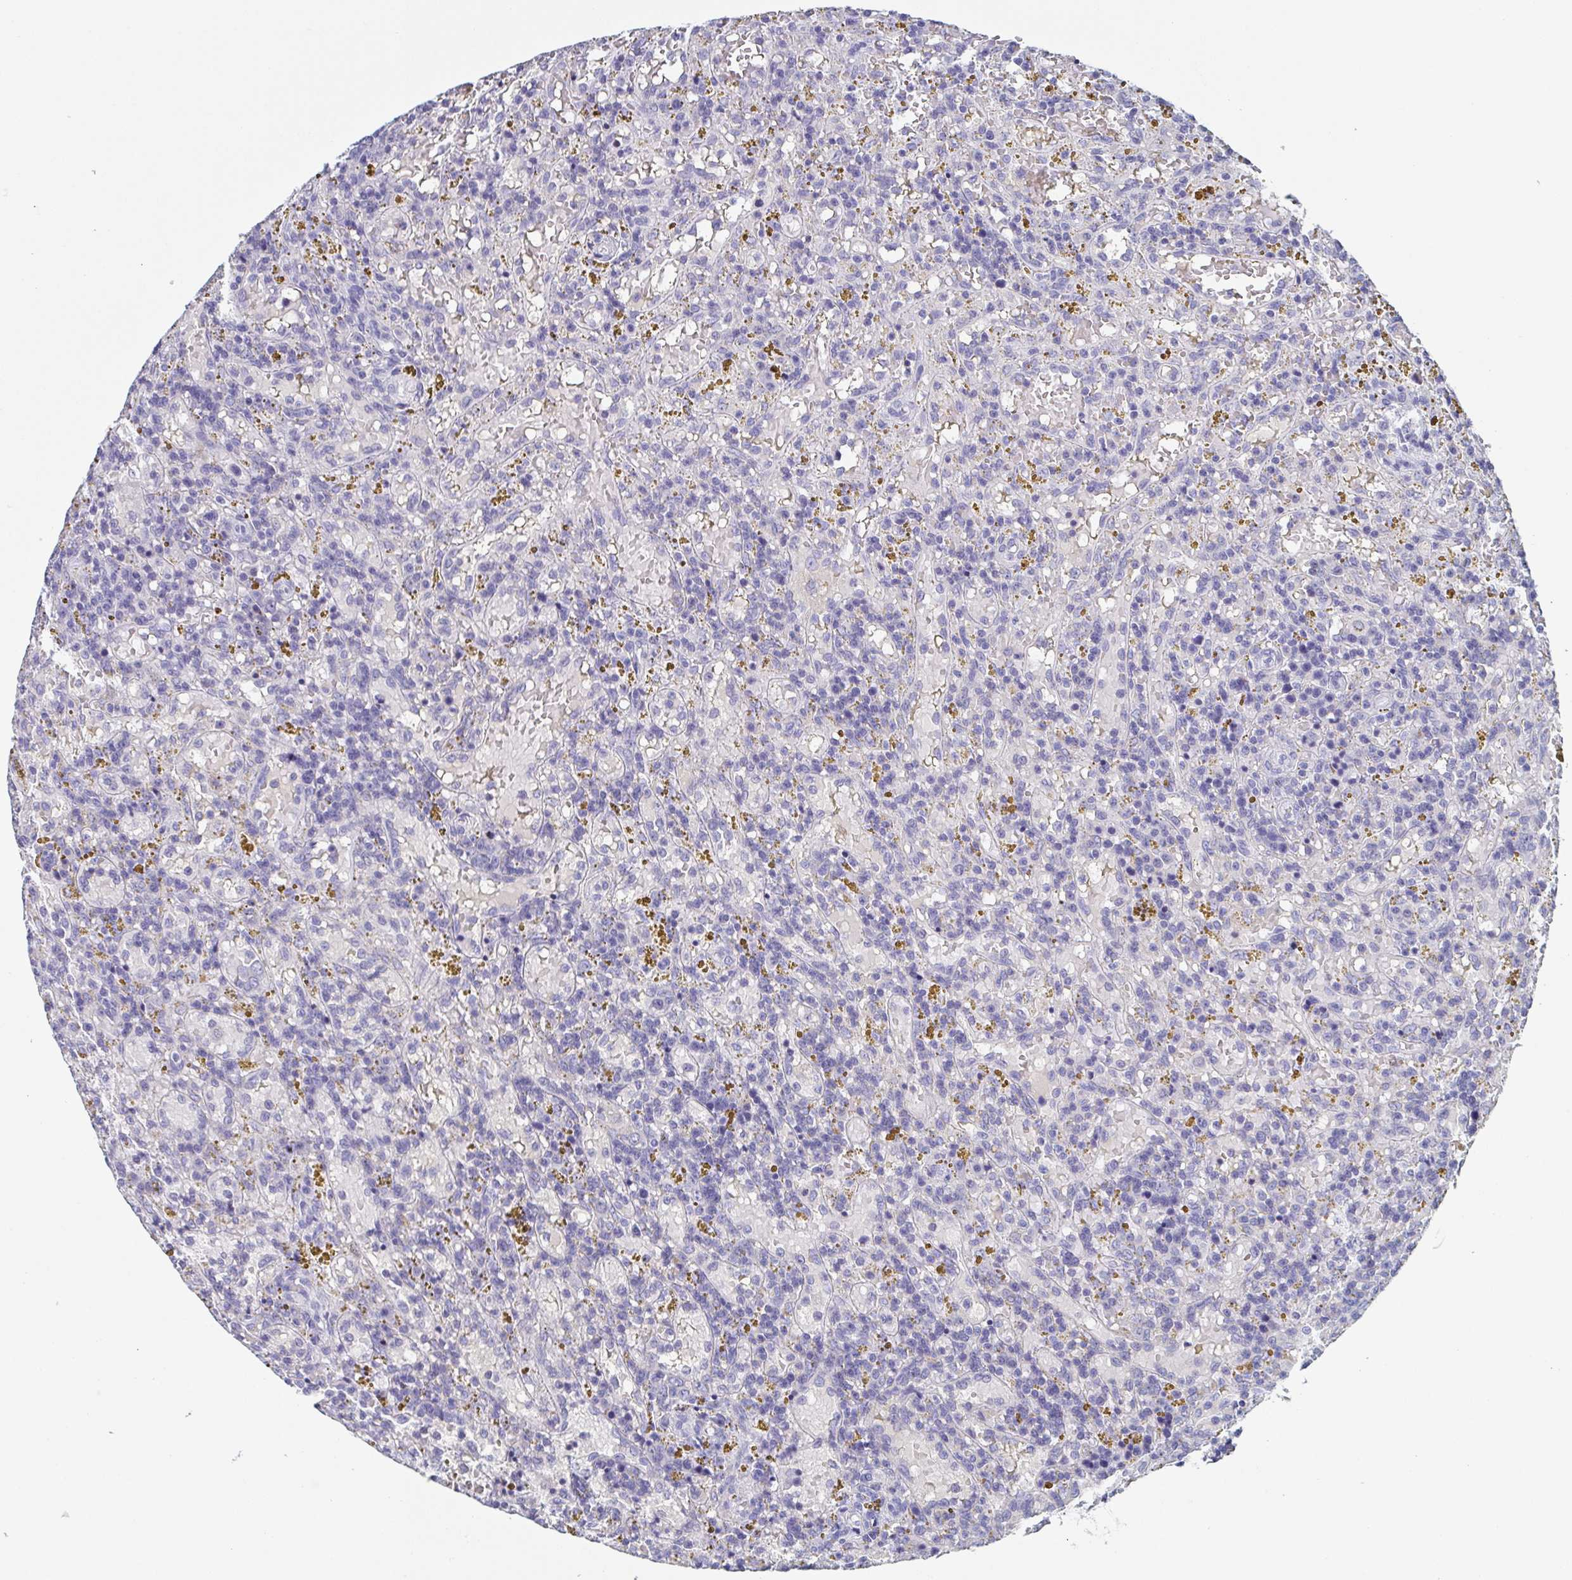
{"staining": {"intensity": "negative", "quantity": "none", "location": "none"}, "tissue": "lymphoma", "cell_type": "Tumor cells", "image_type": "cancer", "snomed": [{"axis": "morphology", "description": "Malignant lymphoma, non-Hodgkin's type, Low grade"}, {"axis": "topography", "description": "Spleen"}], "caption": "IHC image of malignant lymphoma, non-Hodgkin's type (low-grade) stained for a protein (brown), which reveals no staining in tumor cells.", "gene": "ITLN1", "patient": {"sex": "female", "age": 65}}